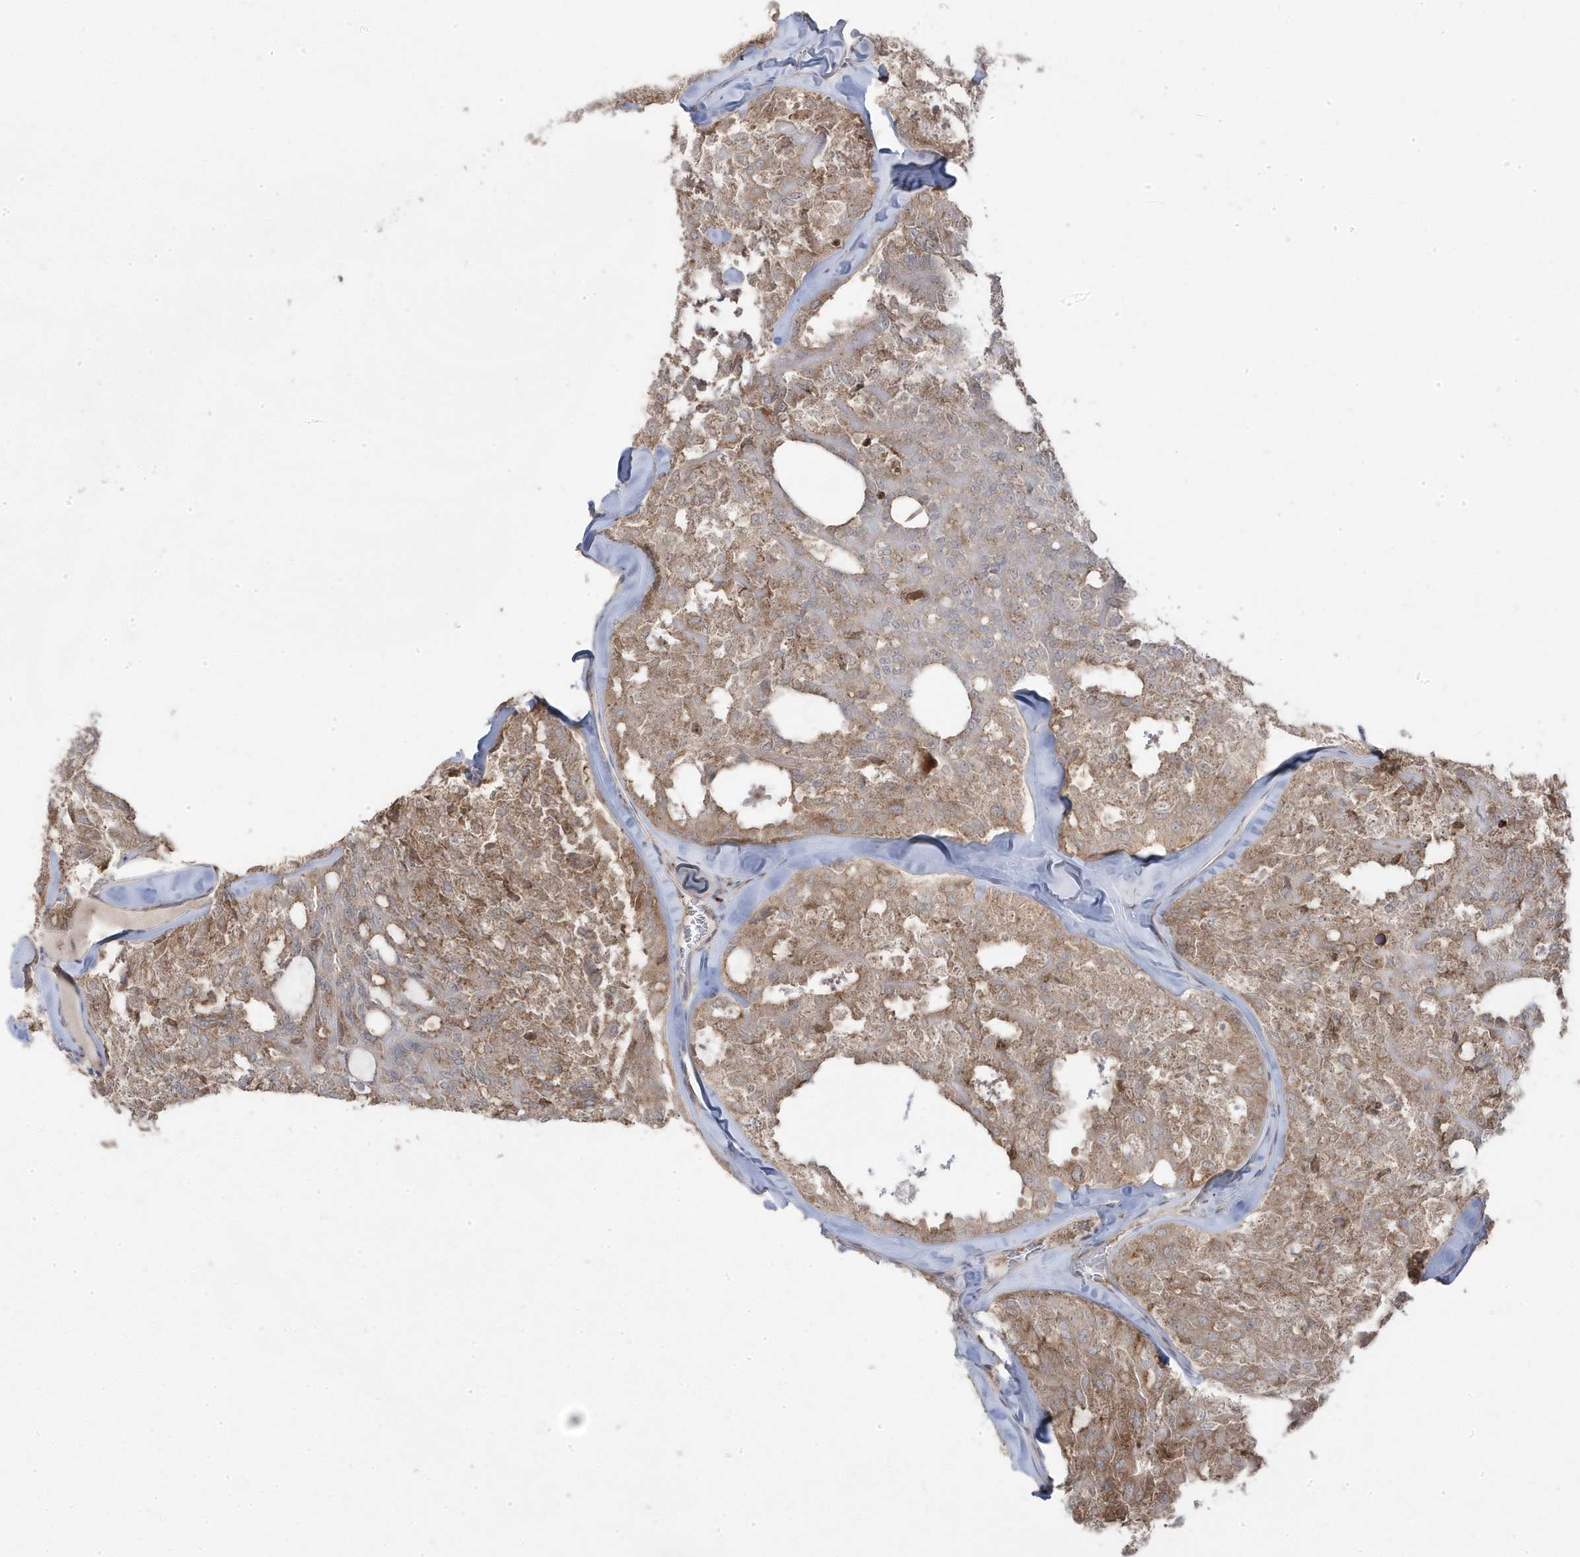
{"staining": {"intensity": "moderate", "quantity": "25%-75%", "location": "cytoplasmic/membranous"}, "tissue": "thyroid cancer", "cell_type": "Tumor cells", "image_type": "cancer", "snomed": [{"axis": "morphology", "description": "Follicular adenoma carcinoma, NOS"}, {"axis": "topography", "description": "Thyroid gland"}], "caption": "The immunohistochemical stain highlights moderate cytoplasmic/membranous staining in tumor cells of follicular adenoma carcinoma (thyroid) tissue. Nuclei are stained in blue.", "gene": "CETN3", "patient": {"sex": "male", "age": 75}}